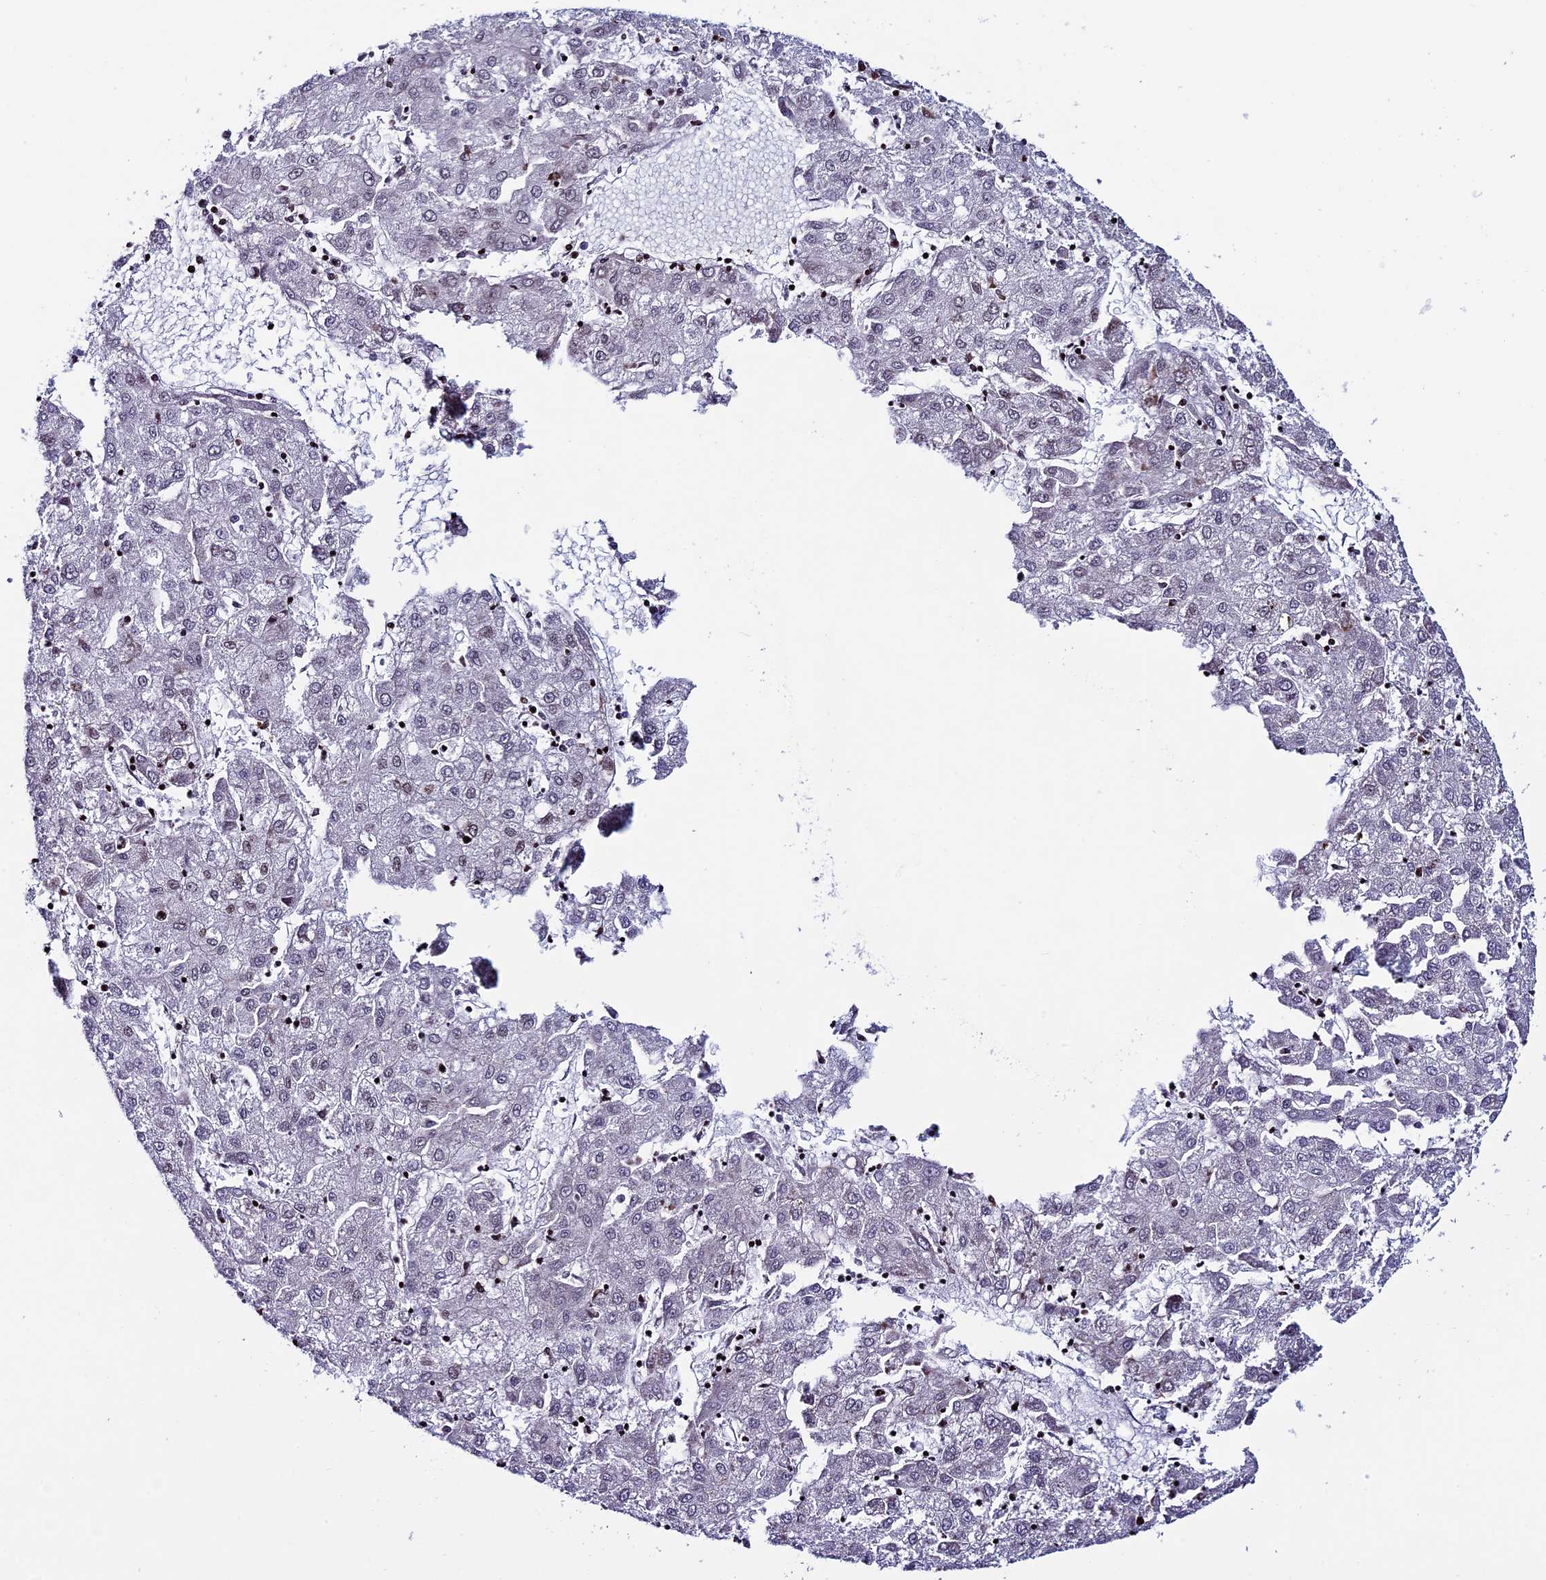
{"staining": {"intensity": "weak", "quantity": "<25%", "location": "nuclear"}, "tissue": "liver cancer", "cell_type": "Tumor cells", "image_type": "cancer", "snomed": [{"axis": "morphology", "description": "Carcinoma, Hepatocellular, NOS"}, {"axis": "topography", "description": "Liver"}], "caption": "Tumor cells are negative for brown protein staining in liver hepatocellular carcinoma.", "gene": "BTBD3", "patient": {"sex": "male", "age": 72}}